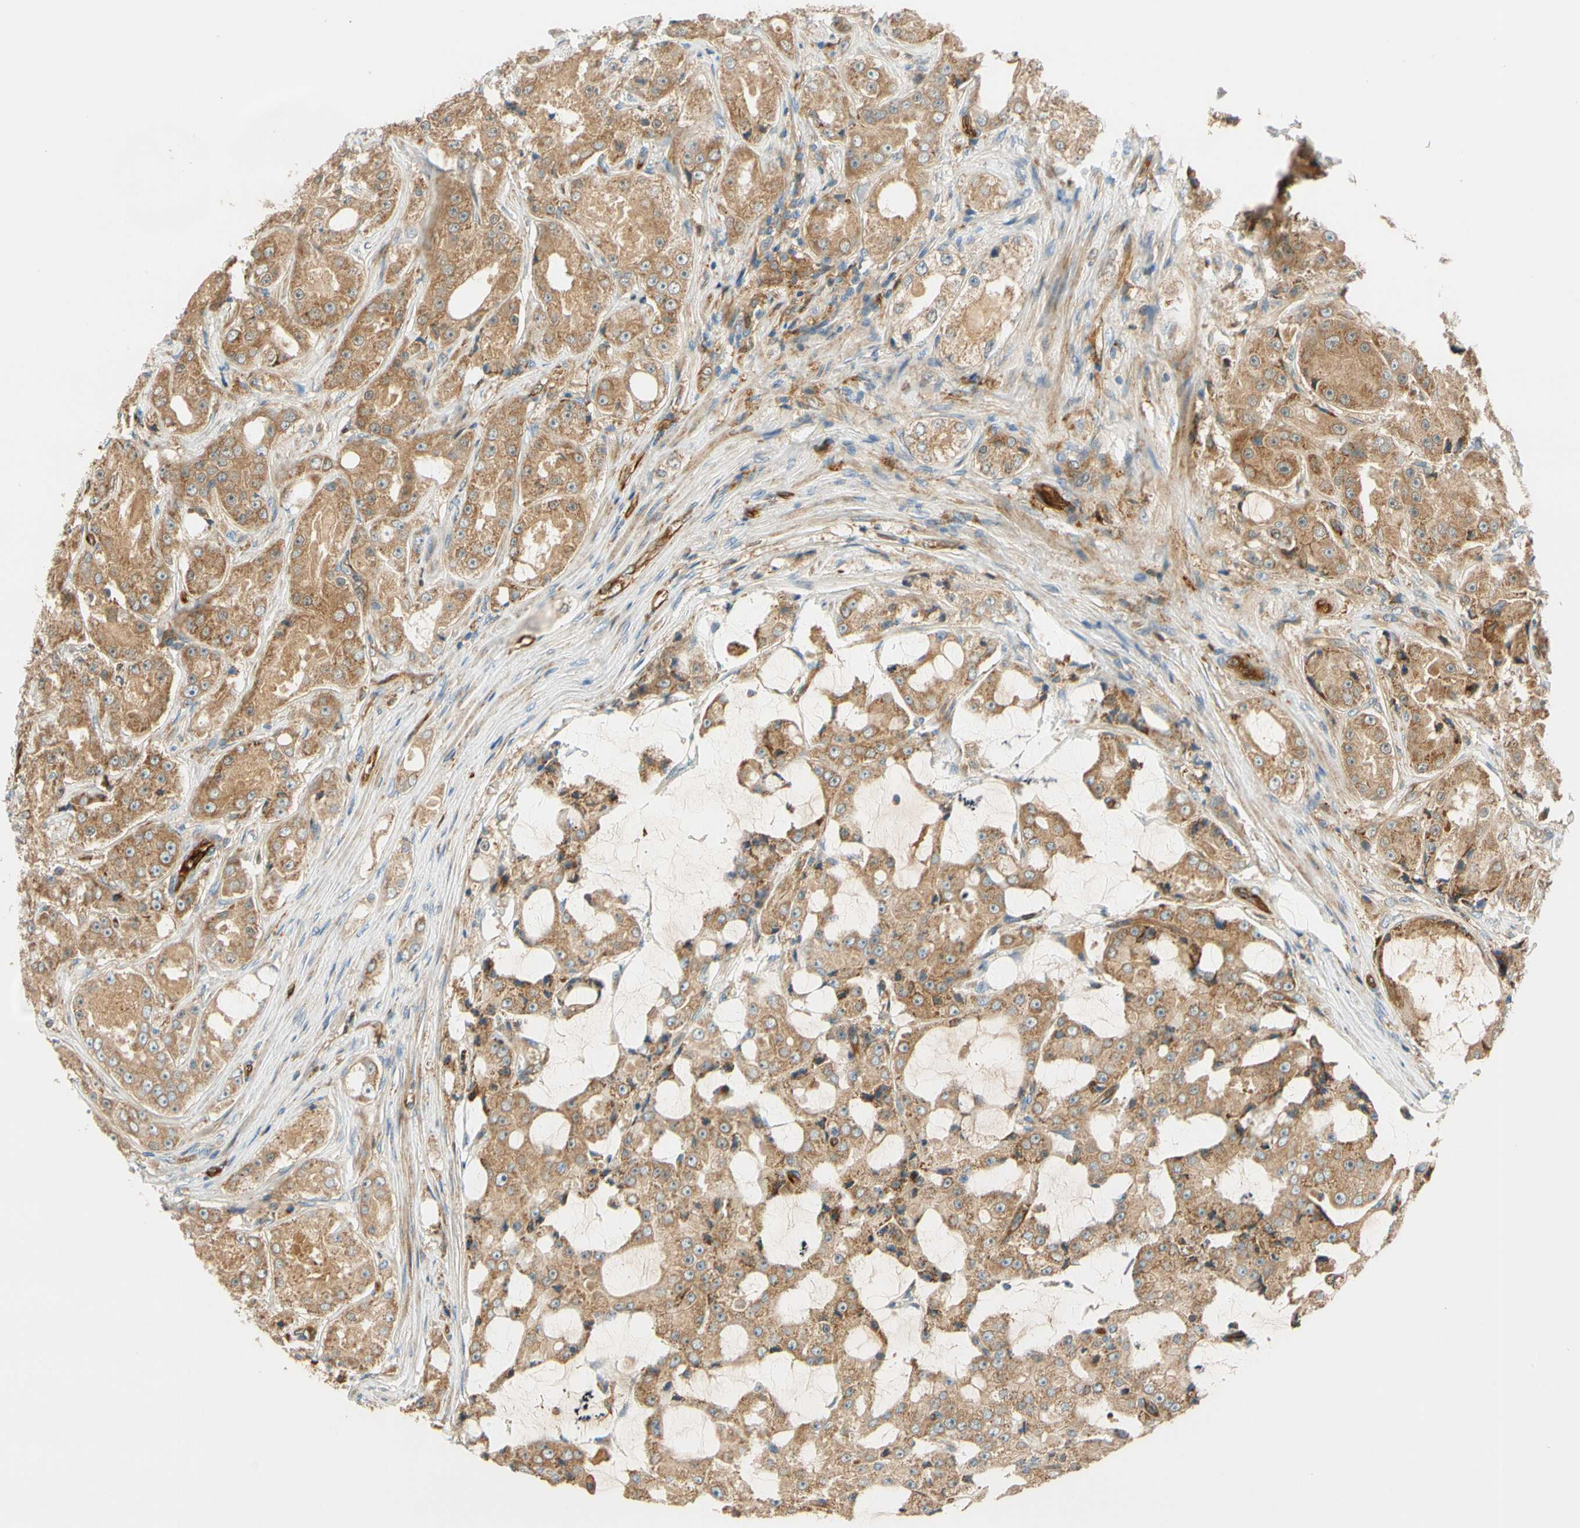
{"staining": {"intensity": "moderate", "quantity": ">75%", "location": "cytoplasmic/membranous"}, "tissue": "prostate cancer", "cell_type": "Tumor cells", "image_type": "cancer", "snomed": [{"axis": "morphology", "description": "Adenocarcinoma, High grade"}, {"axis": "topography", "description": "Prostate"}], "caption": "There is medium levels of moderate cytoplasmic/membranous positivity in tumor cells of prostate cancer (high-grade adenocarcinoma), as demonstrated by immunohistochemical staining (brown color).", "gene": "PARP14", "patient": {"sex": "male", "age": 73}}